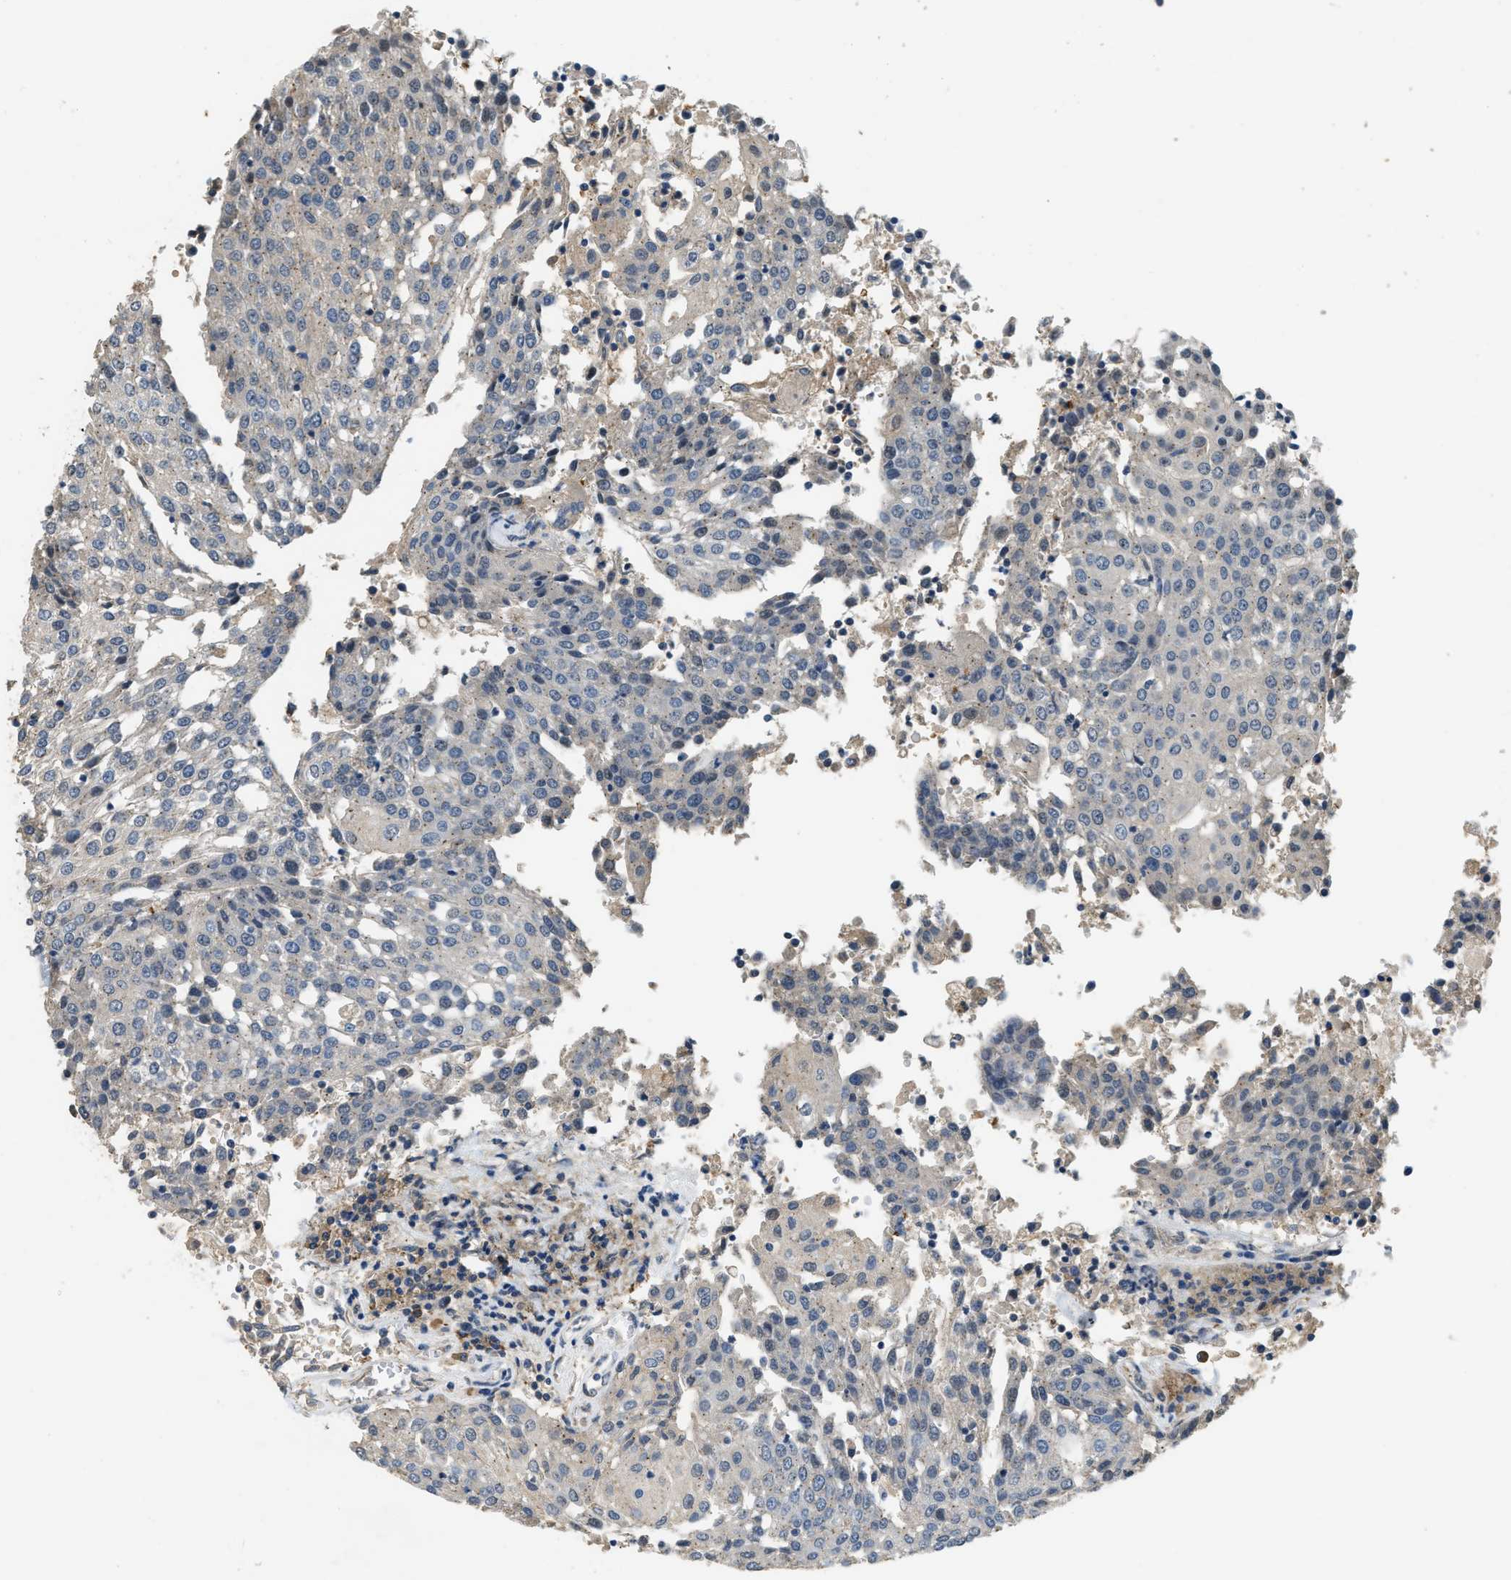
{"staining": {"intensity": "negative", "quantity": "none", "location": "none"}, "tissue": "urothelial cancer", "cell_type": "Tumor cells", "image_type": "cancer", "snomed": [{"axis": "morphology", "description": "Urothelial carcinoma, High grade"}, {"axis": "topography", "description": "Urinary bladder"}], "caption": "DAB immunohistochemical staining of high-grade urothelial carcinoma demonstrates no significant staining in tumor cells.", "gene": "CFLAR", "patient": {"sex": "female", "age": 85}}